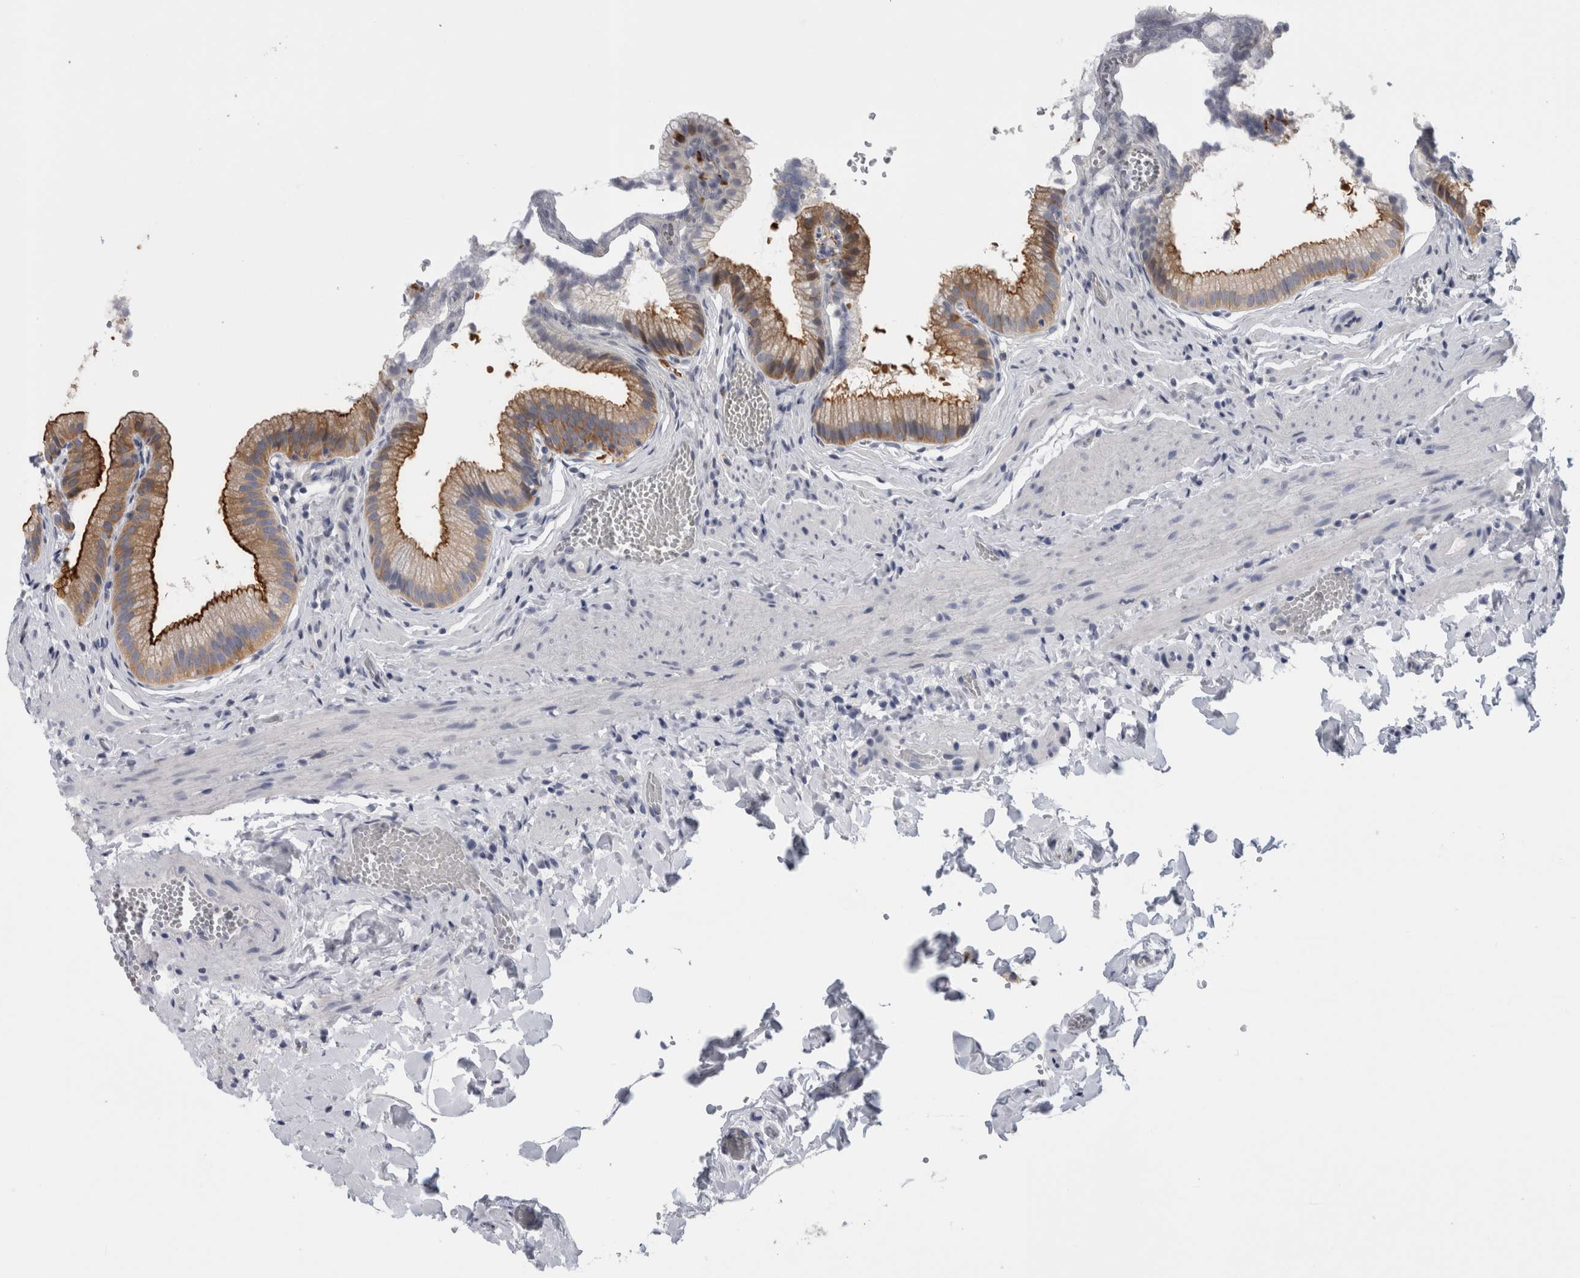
{"staining": {"intensity": "moderate", "quantity": ">75%", "location": "cytoplasmic/membranous"}, "tissue": "gallbladder", "cell_type": "Glandular cells", "image_type": "normal", "snomed": [{"axis": "morphology", "description": "Normal tissue, NOS"}, {"axis": "topography", "description": "Gallbladder"}], "caption": "Immunohistochemical staining of benign gallbladder demonstrates medium levels of moderate cytoplasmic/membranous expression in approximately >75% of glandular cells.", "gene": "ANKFY1", "patient": {"sex": "male", "age": 38}}